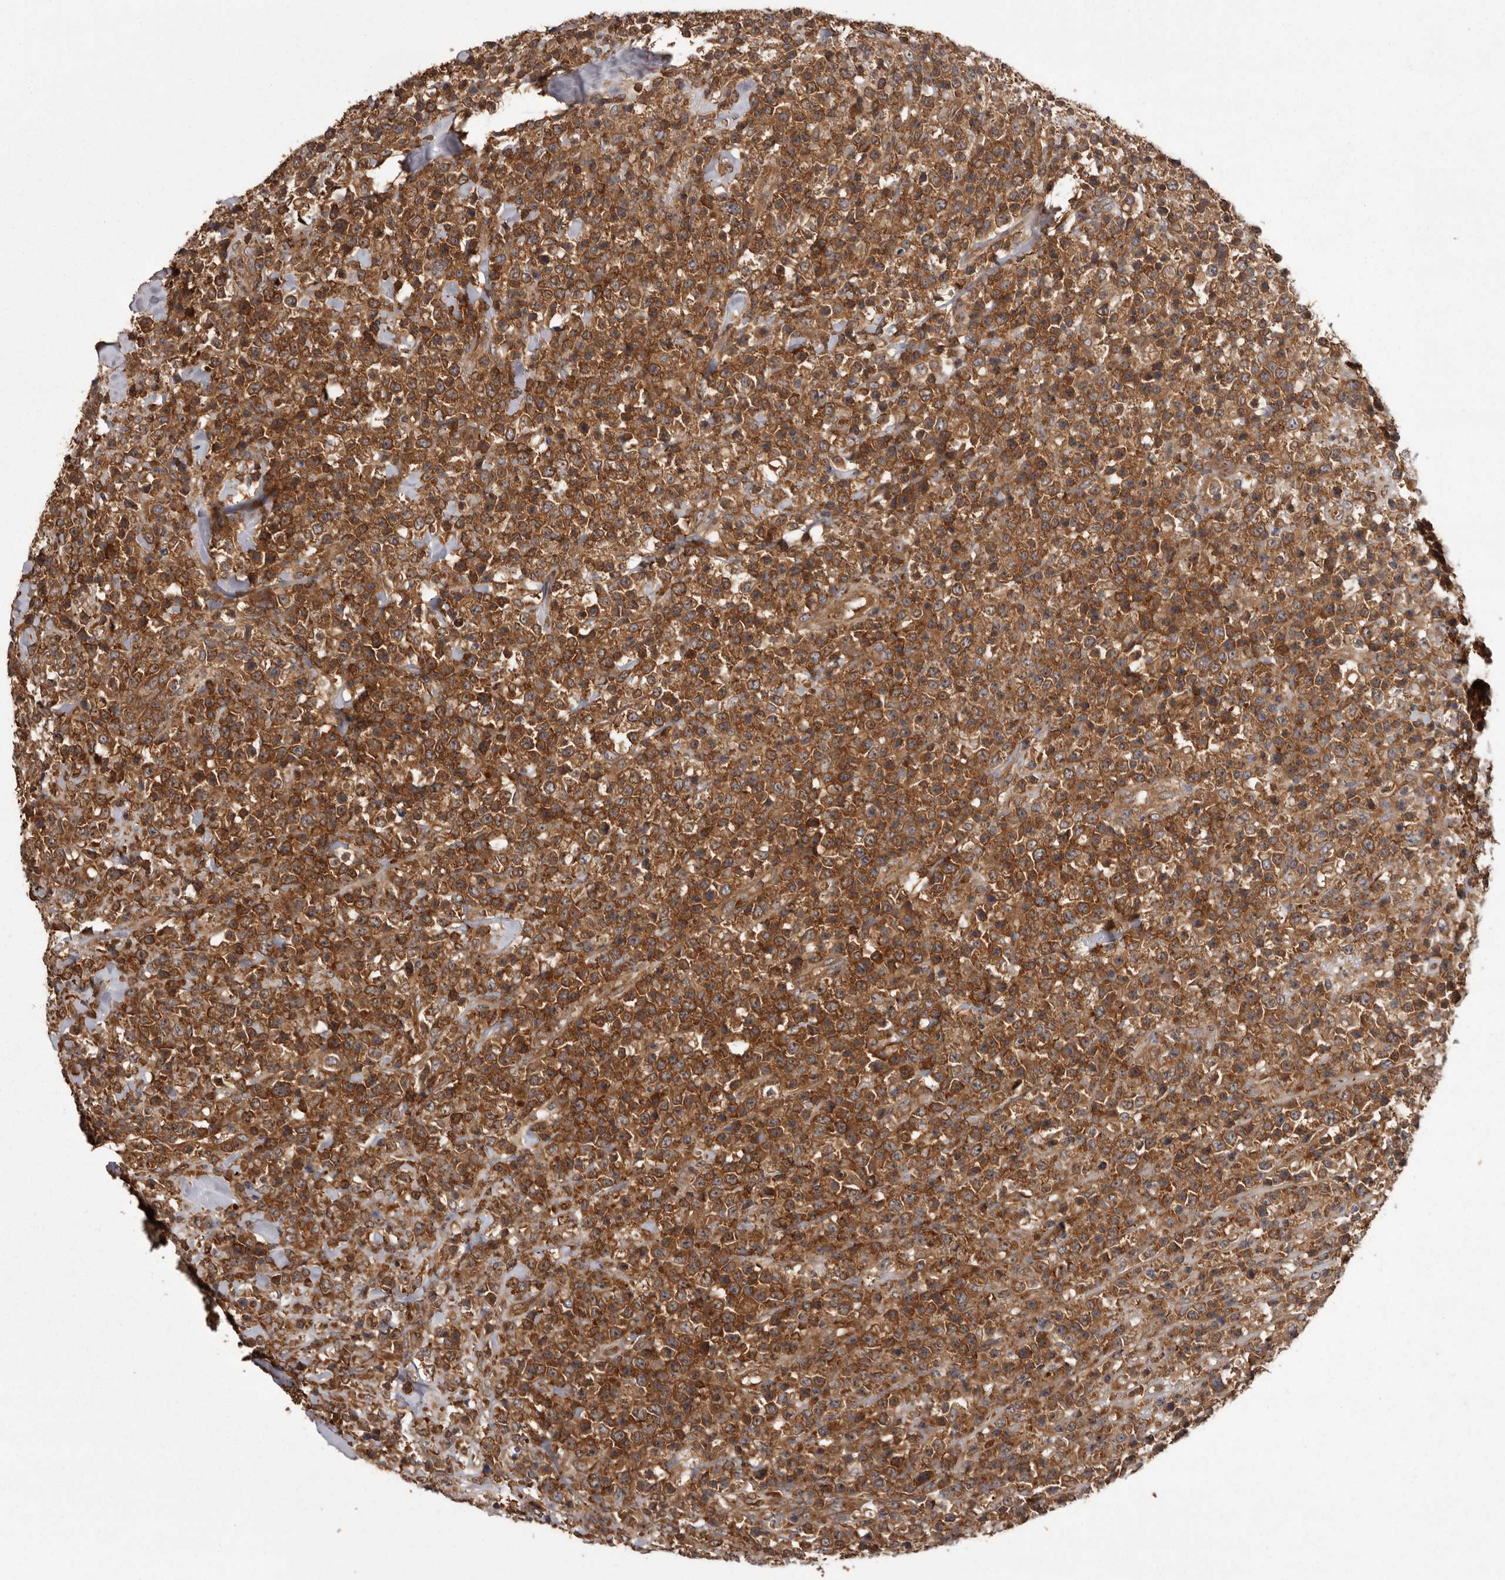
{"staining": {"intensity": "strong", "quantity": ">75%", "location": "cytoplasmic/membranous"}, "tissue": "lymphoma", "cell_type": "Tumor cells", "image_type": "cancer", "snomed": [{"axis": "morphology", "description": "Malignant lymphoma, non-Hodgkin's type, High grade"}, {"axis": "topography", "description": "Colon"}], "caption": "This image demonstrates immunohistochemistry (IHC) staining of lymphoma, with high strong cytoplasmic/membranous expression in approximately >75% of tumor cells.", "gene": "DARS1", "patient": {"sex": "female", "age": 53}}